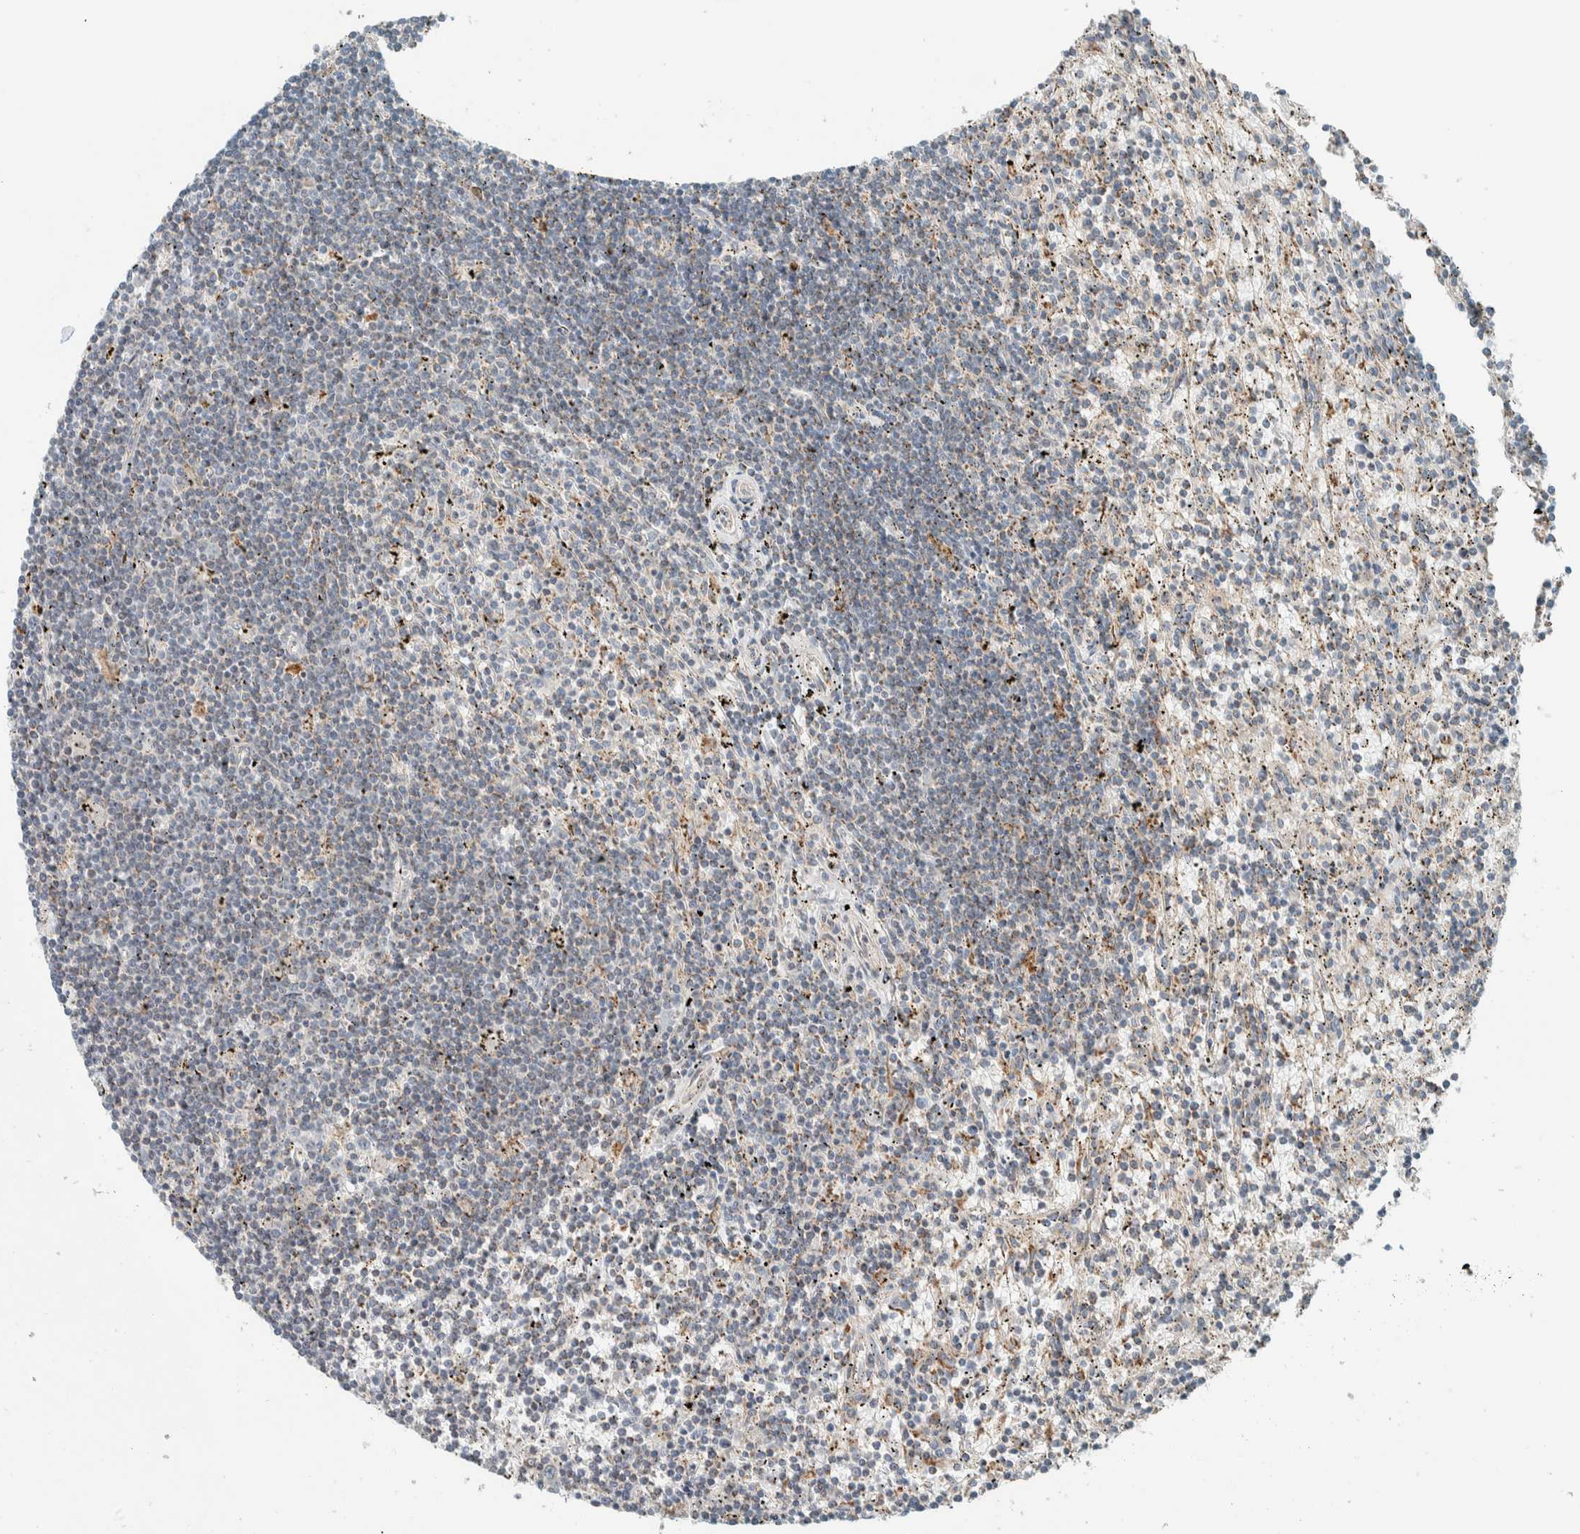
{"staining": {"intensity": "negative", "quantity": "none", "location": "none"}, "tissue": "lymphoma", "cell_type": "Tumor cells", "image_type": "cancer", "snomed": [{"axis": "morphology", "description": "Malignant lymphoma, non-Hodgkin's type, Low grade"}, {"axis": "topography", "description": "Spleen"}], "caption": "The immunohistochemistry (IHC) micrograph has no significant expression in tumor cells of lymphoma tissue.", "gene": "SLFN12L", "patient": {"sex": "male", "age": 76}}